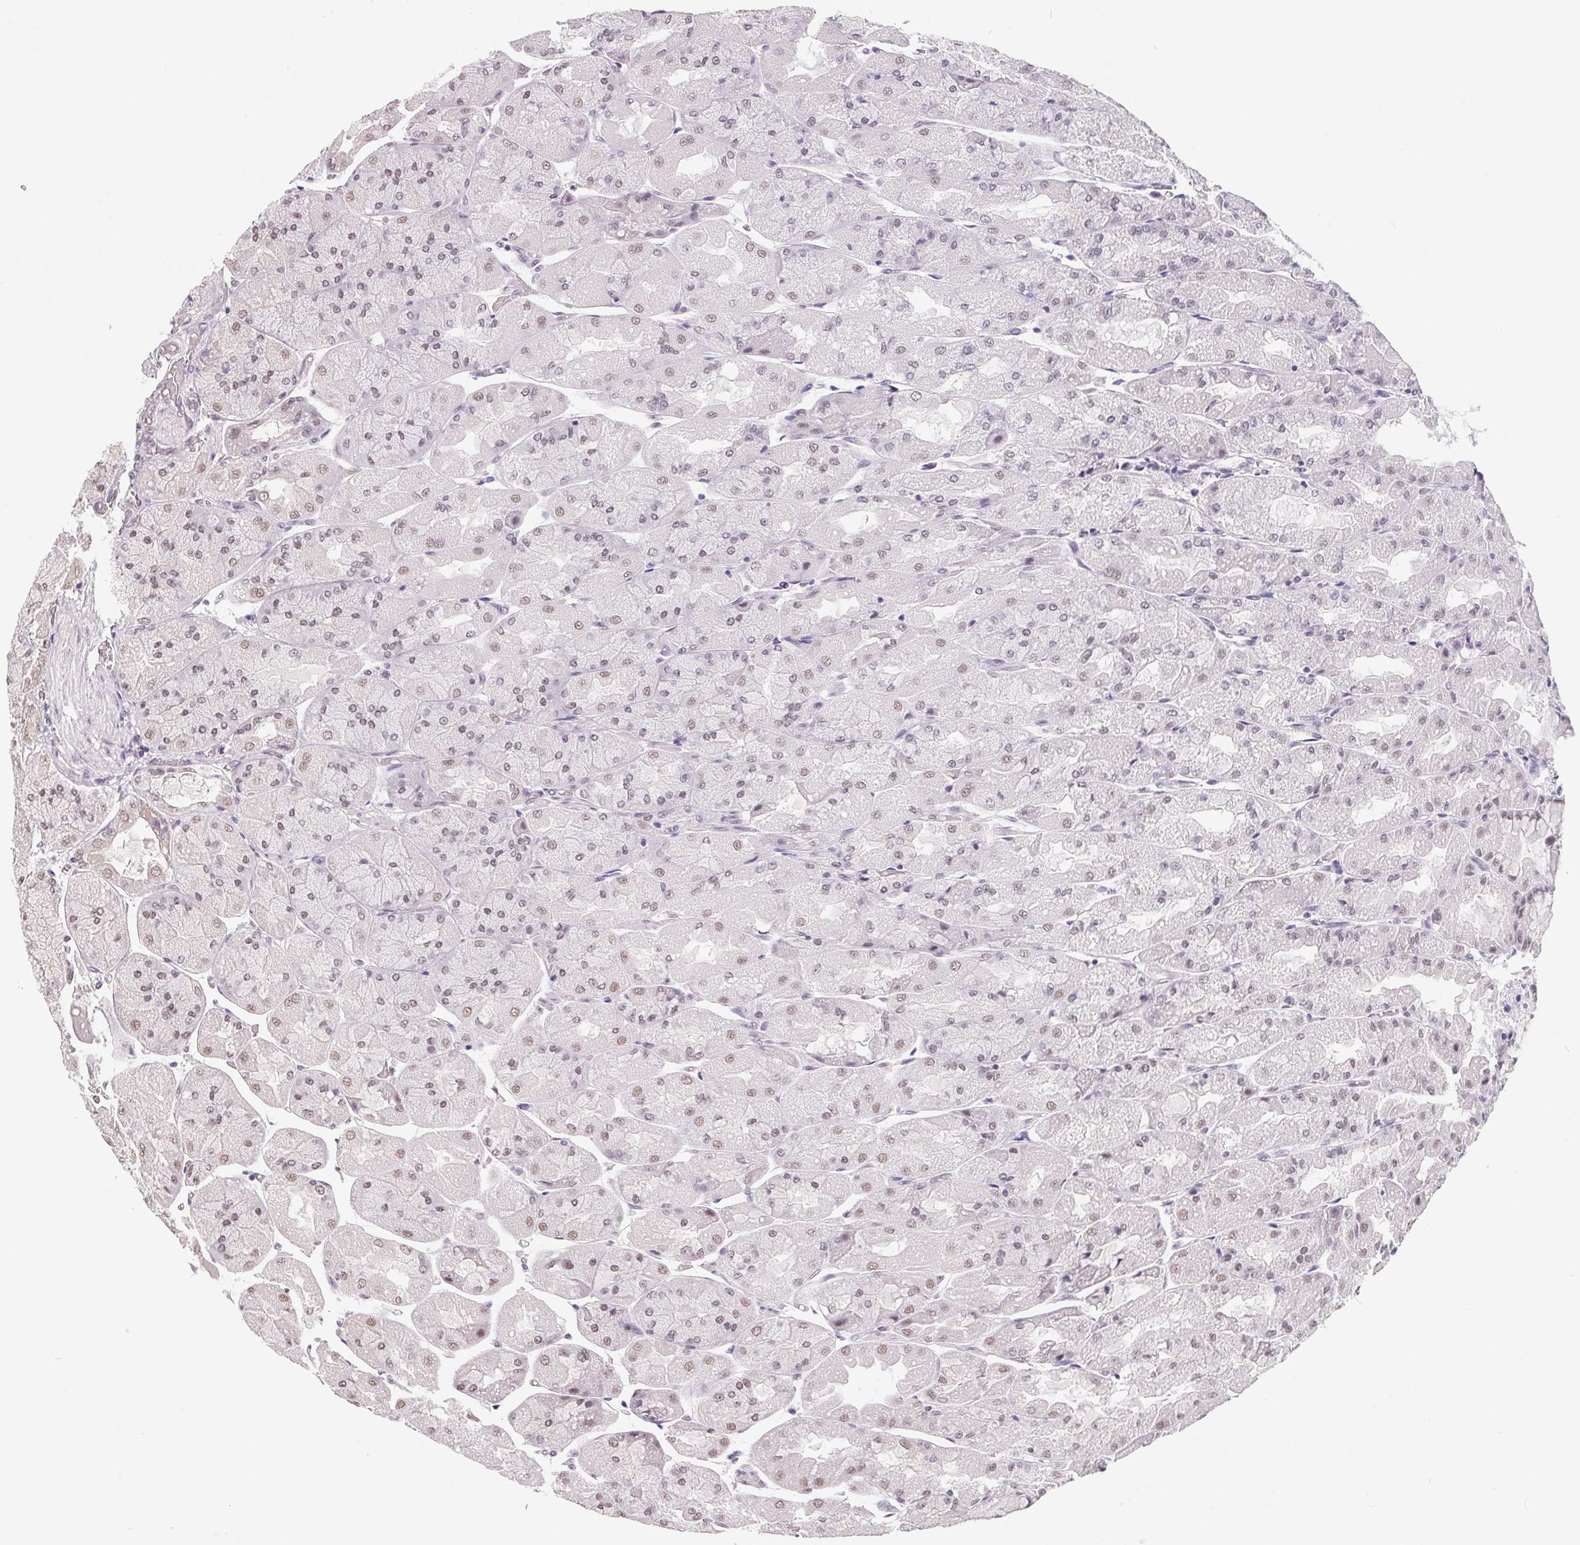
{"staining": {"intensity": "weak", "quantity": ">75%", "location": "nuclear"}, "tissue": "stomach", "cell_type": "Glandular cells", "image_type": "normal", "snomed": [{"axis": "morphology", "description": "Normal tissue, NOS"}, {"axis": "topography", "description": "Stomach"}], "caption": "High-magnification brightfield microscopy of benign stomach stained with DAB (brown) and counterstained with hematoxylin (blue). glandular cells exhibit weak nuclear positivity is present in approximately>75% of cells.", "gene": "TCERG1", "patient": {"sex": "female", "age": 61}}